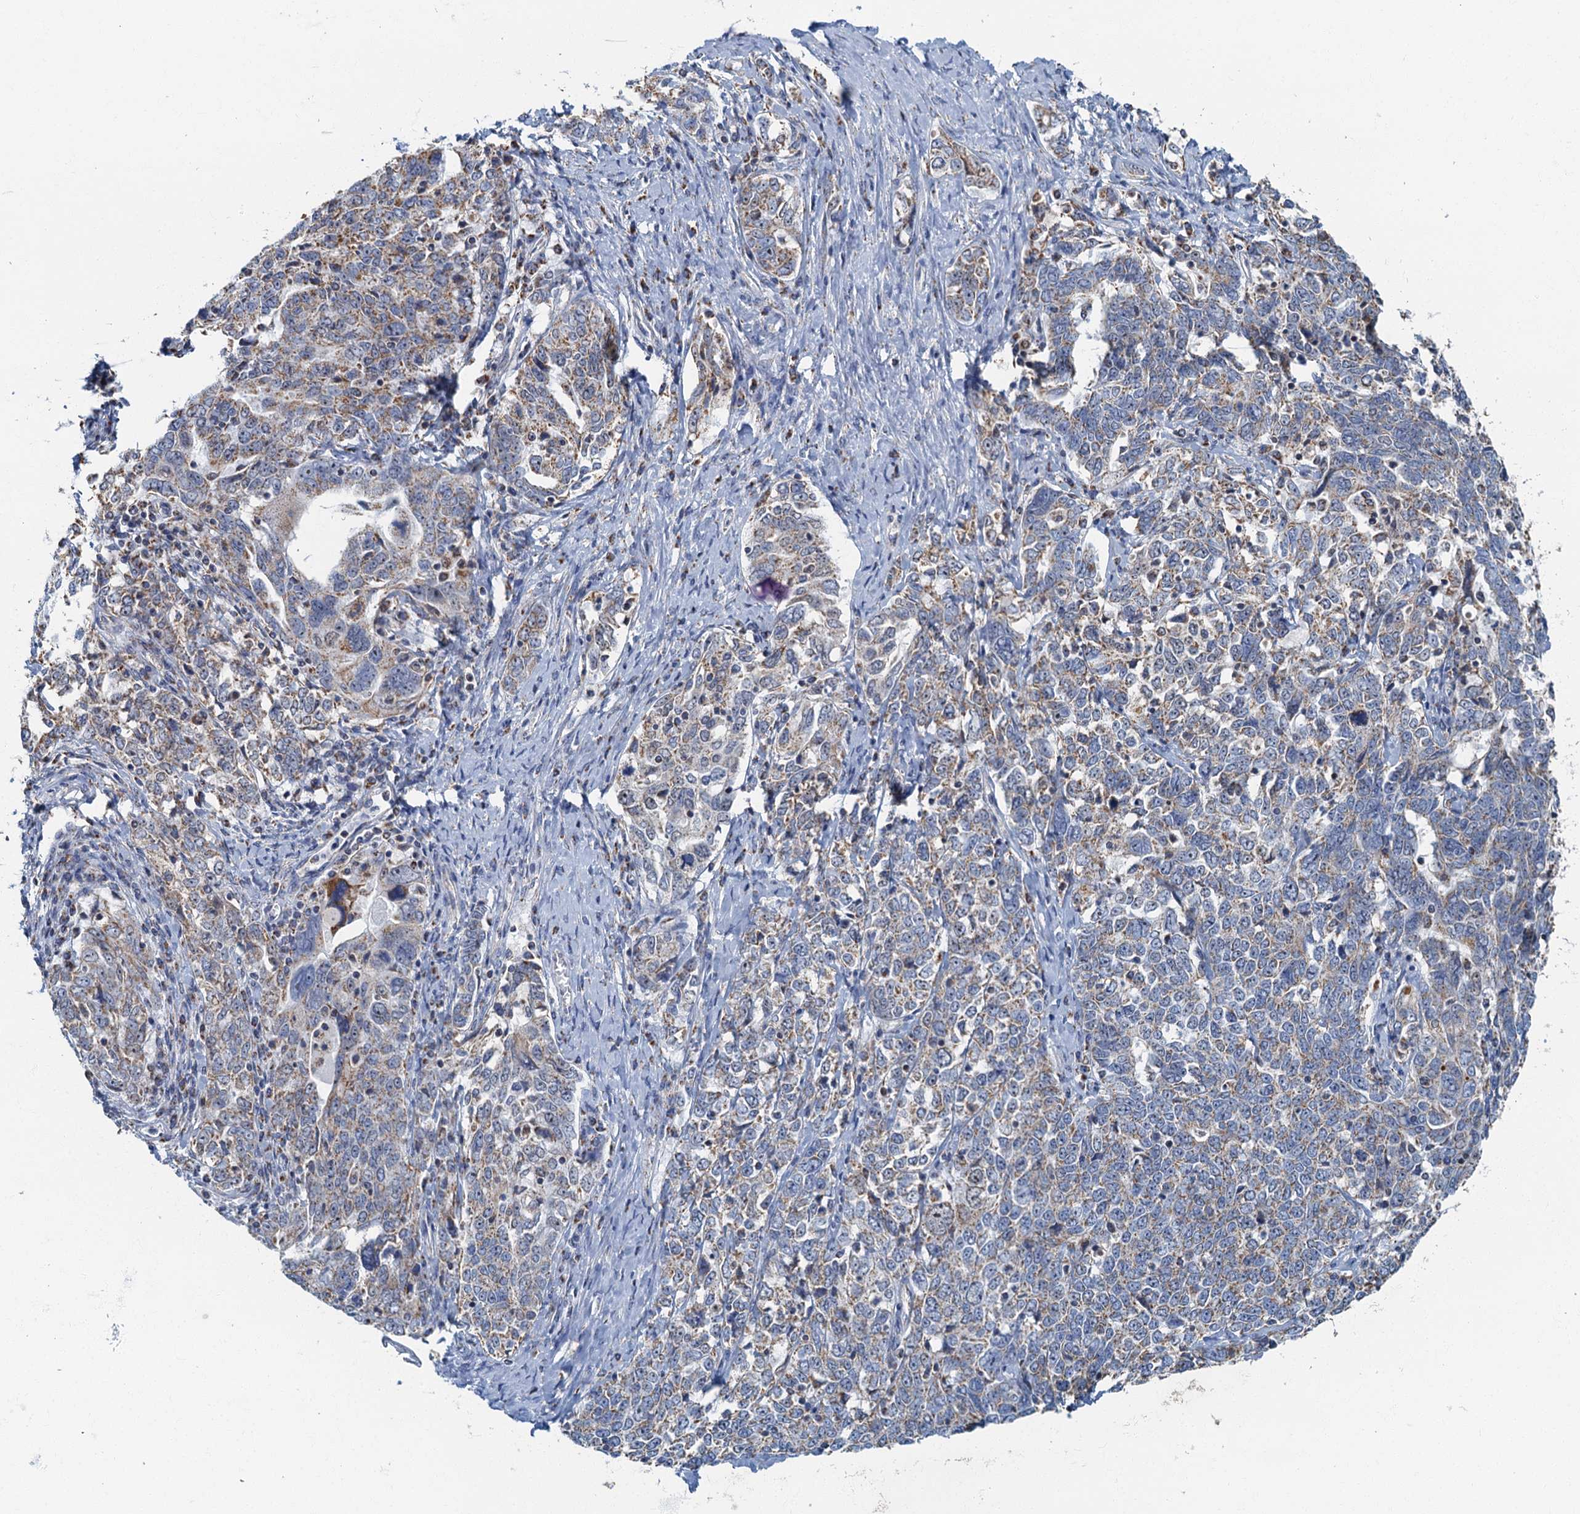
{"staining": {"intensity": "weak", "quantity": "25%-75%", "location": "cytoplasmic/membranous"}, "tissue": "ovarian cancer", "cell_type": "Tumor cells", "image_type": "cancer", "snomed": [{"axis": "morphology", "description": "Carcinoma, endometroid"}, {"axis": "topography", "description": "Ovary"}], "caption": "Immunohistochemistry (IHC) (DAB (3,3'-diaminobenzidine)) staining of human ovarian cancer (endometroid carcinoma) exhibits weak cytoplasmic/membranous protein staining in approximately 25%-75% of tumor cells.", "gene": "RAD9B", "patient": {"sex": "female", "age": 62}}